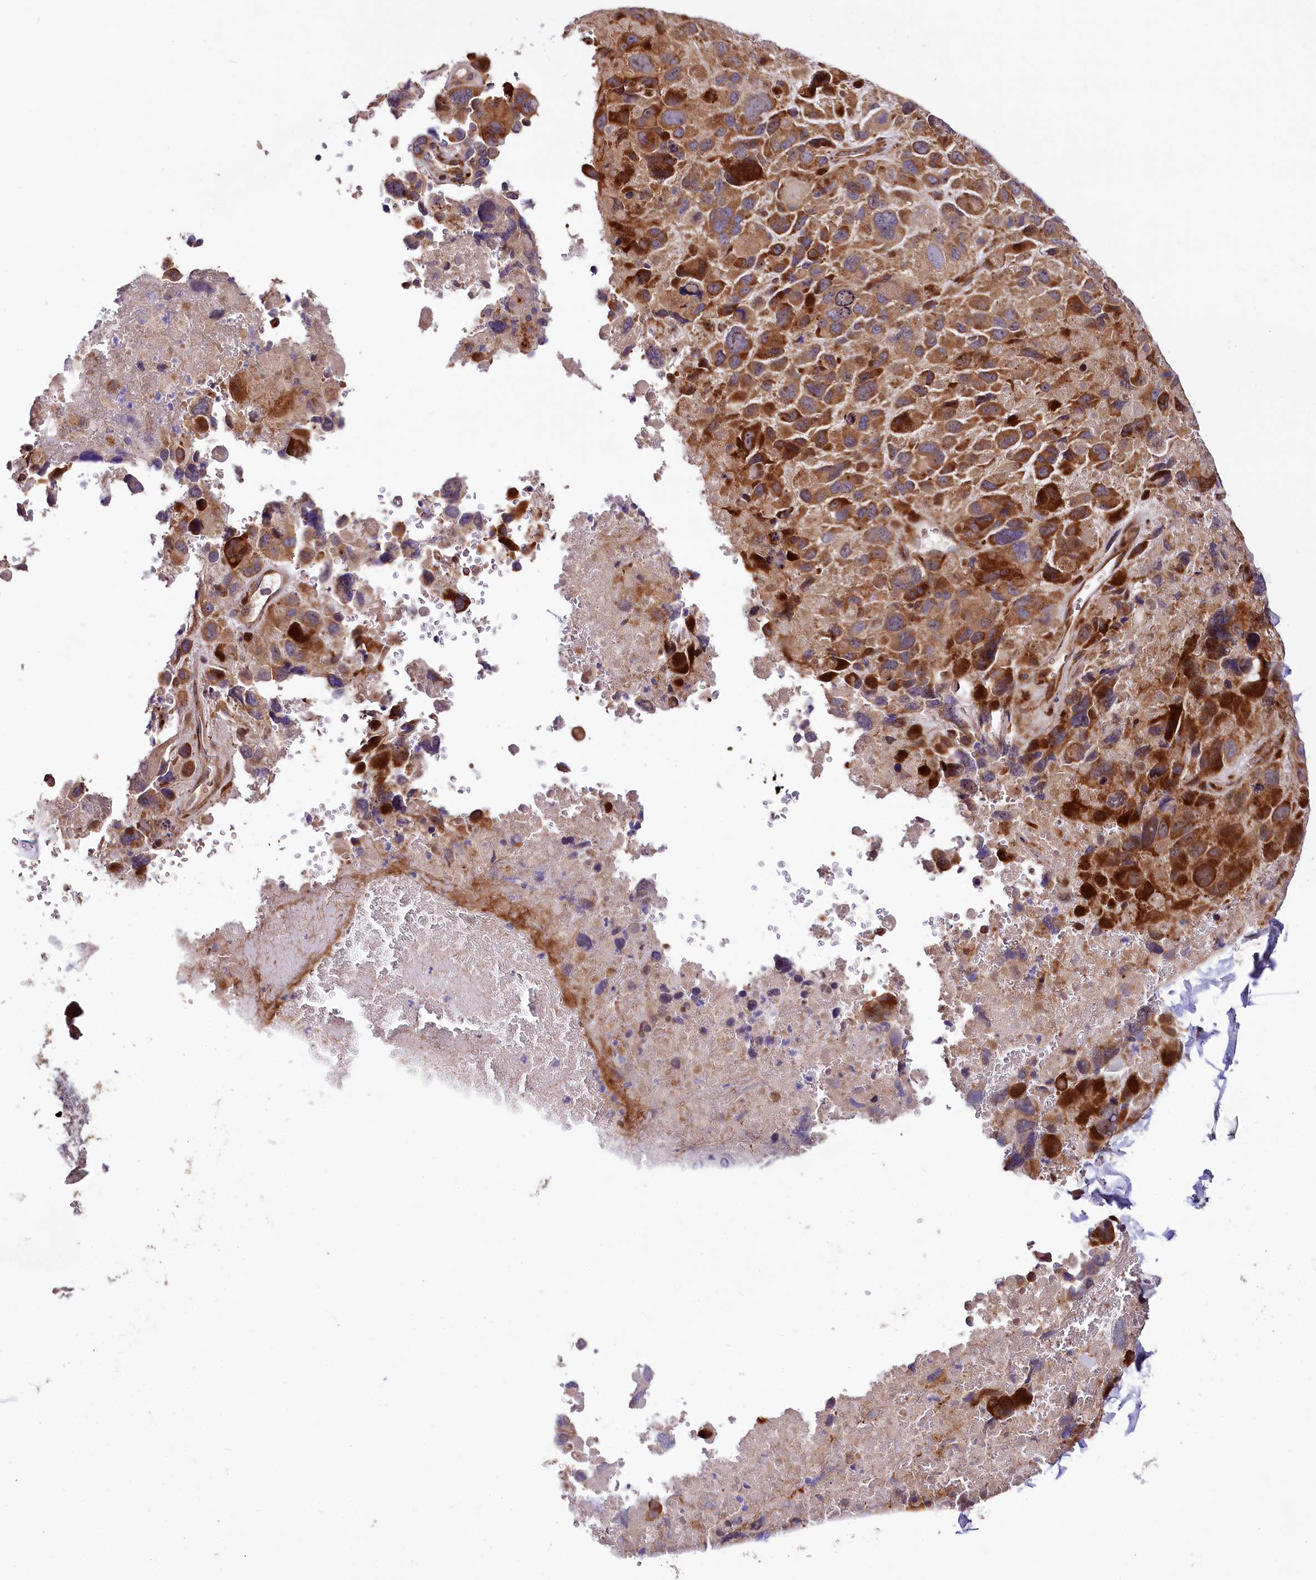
{"staining": {"intensity": "strong", "quantity": "25%-75%", "location": "cytoplasmic/membranous"}, "tissue": "lung cancer", "cell_type": "Tumor cells", "image_type": "cancer", "snomed": [{"axis": "morphology", "description": "Adenocarcinoma, NOS"}, {"axis": "topography", "description": "Lung"}], "caption": "There is high levels of strong cytoplasmic/membranous staining in tumor cells of lung cancer (adenocarcinoma), as demonstrated by immunohistochemical staining (brown color).", "gene": "PDZRN3", "patient": {"sex": "male", "age": 67}}